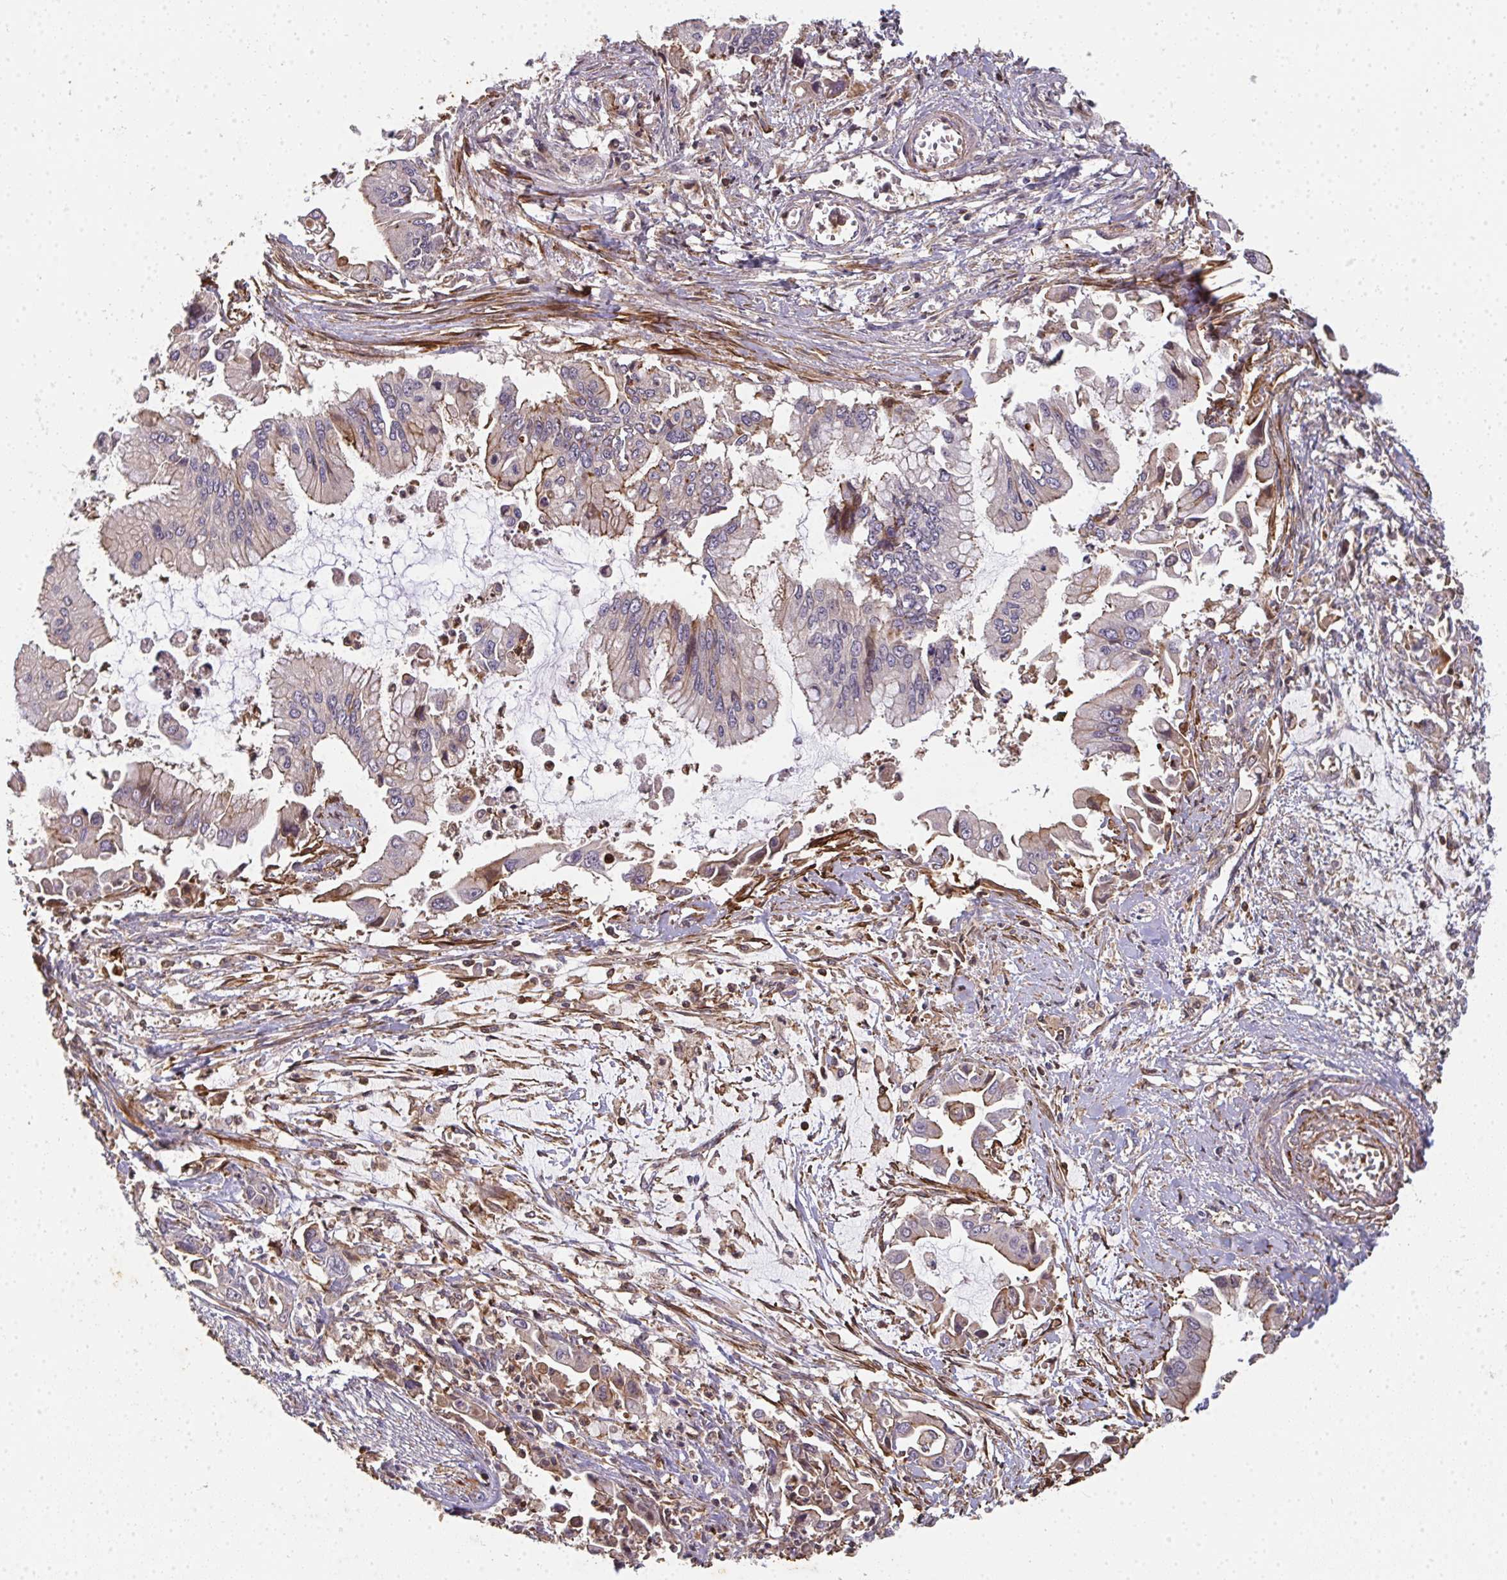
{"staining": {"intensity": "negative", "quantity": "none", "location": "none"}, "tissue": "pancreatic cancer", "cell_type": "Tumor cells", "image_type": "cancer", "snomed": [{"axis": "morphology", "description": "Adenocarcinoma, NOS"}, {"axis": "topography", "description": "Pancreas"}], "caption": "Adenocarcinoma (pancreatic) stained for a protein using immunohistochemistry (IHC) demonstrates no expression tumor cells.", "gene": "TNMD", "patient": {"sex": "male", "age": 84}}